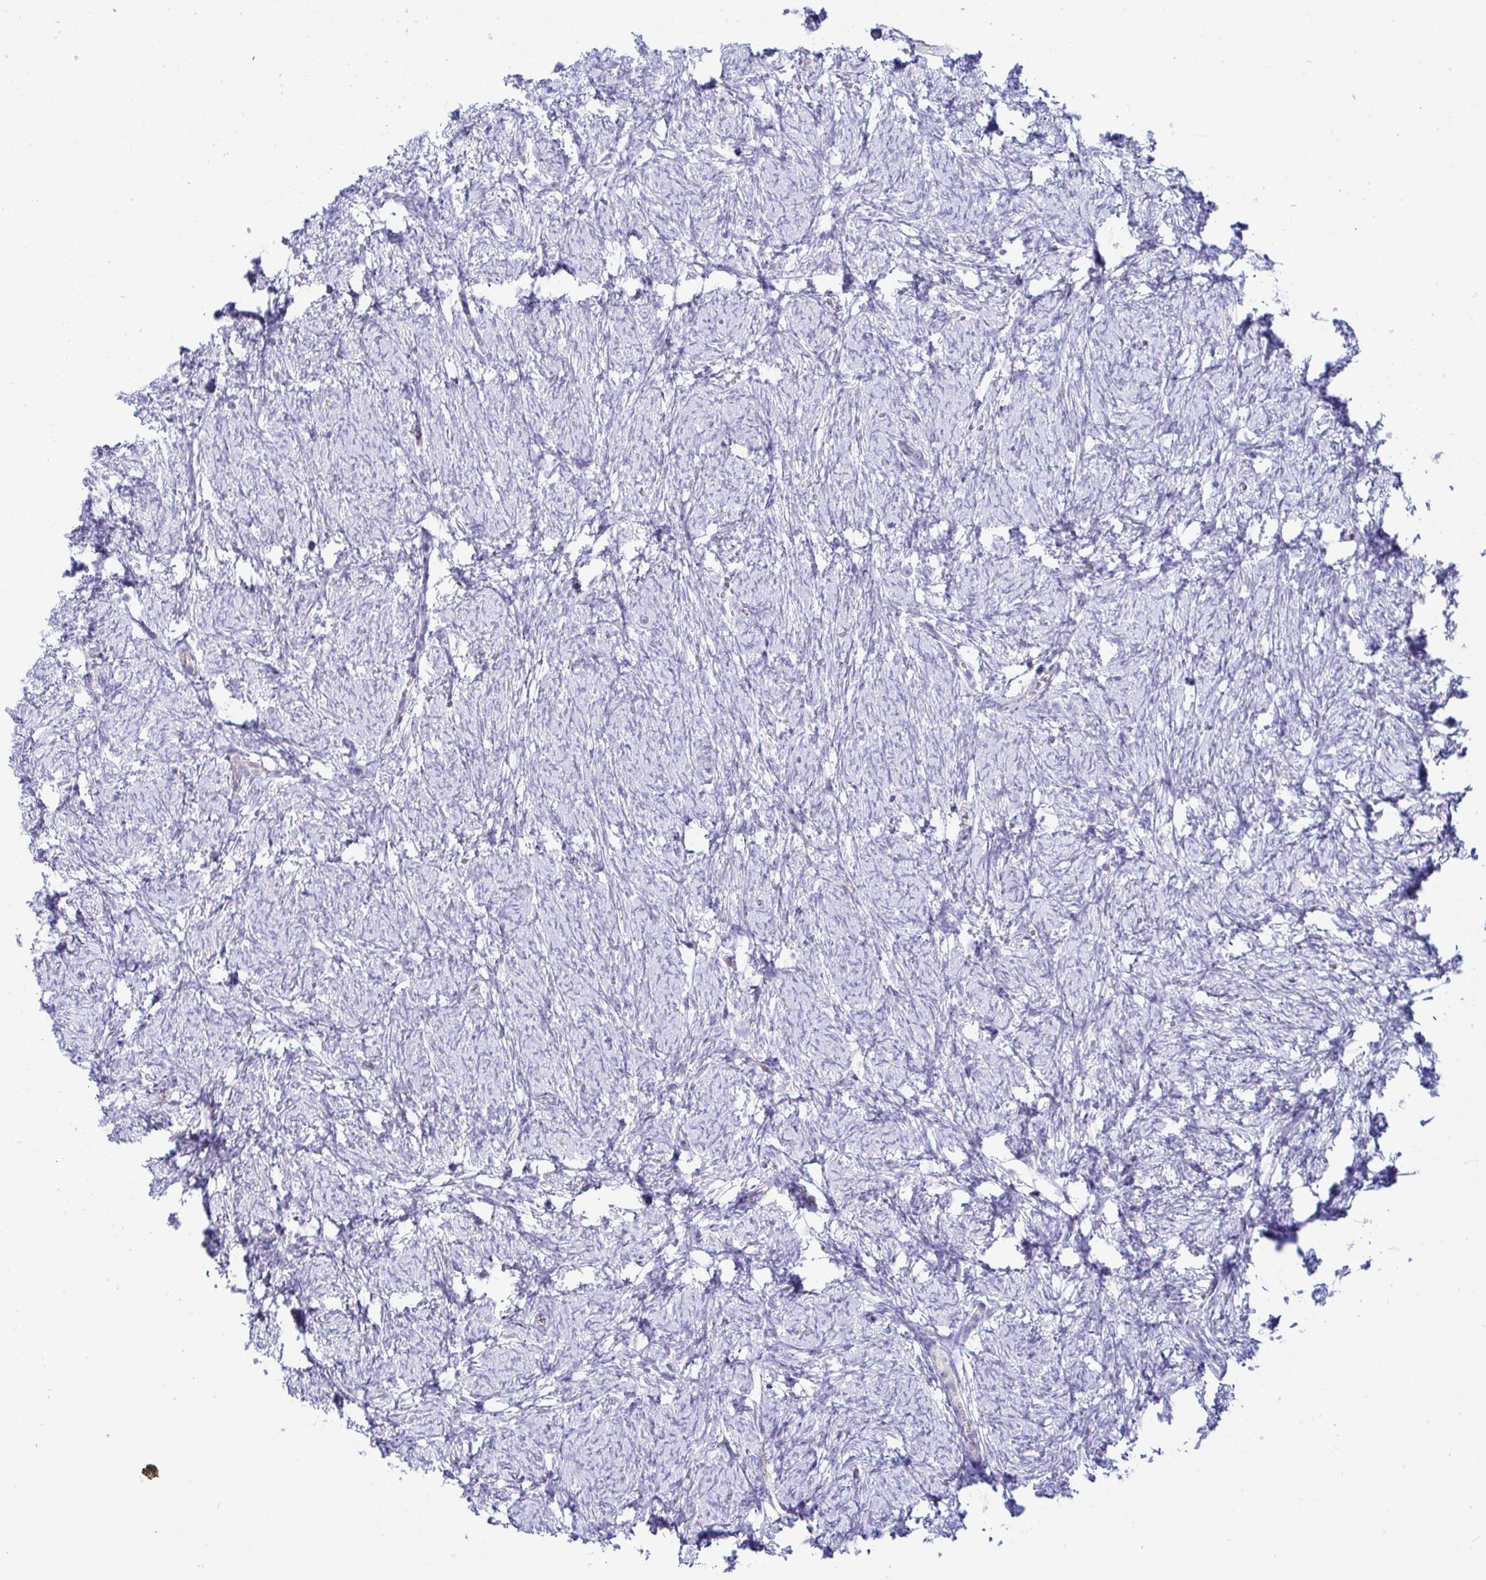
{"staining": {"intensity": "negative", "quantity": "none", "location": "none"}, "tissue": "ovary", "cell_type": "Follicle cells", "image_type": "normal", "snomed": [{"axis": "morphology", "description": "Normal tissue, NOS"}, {"axis": "topography", "description": "Ovary"}], "caption": "IHC of normal ovary reveals no positivity in follicle cells. (DAB immunohistochemistry (IHC), high magnification).", "gene": "PINLYP", "patient": {"sex": "female", "age": 41}}